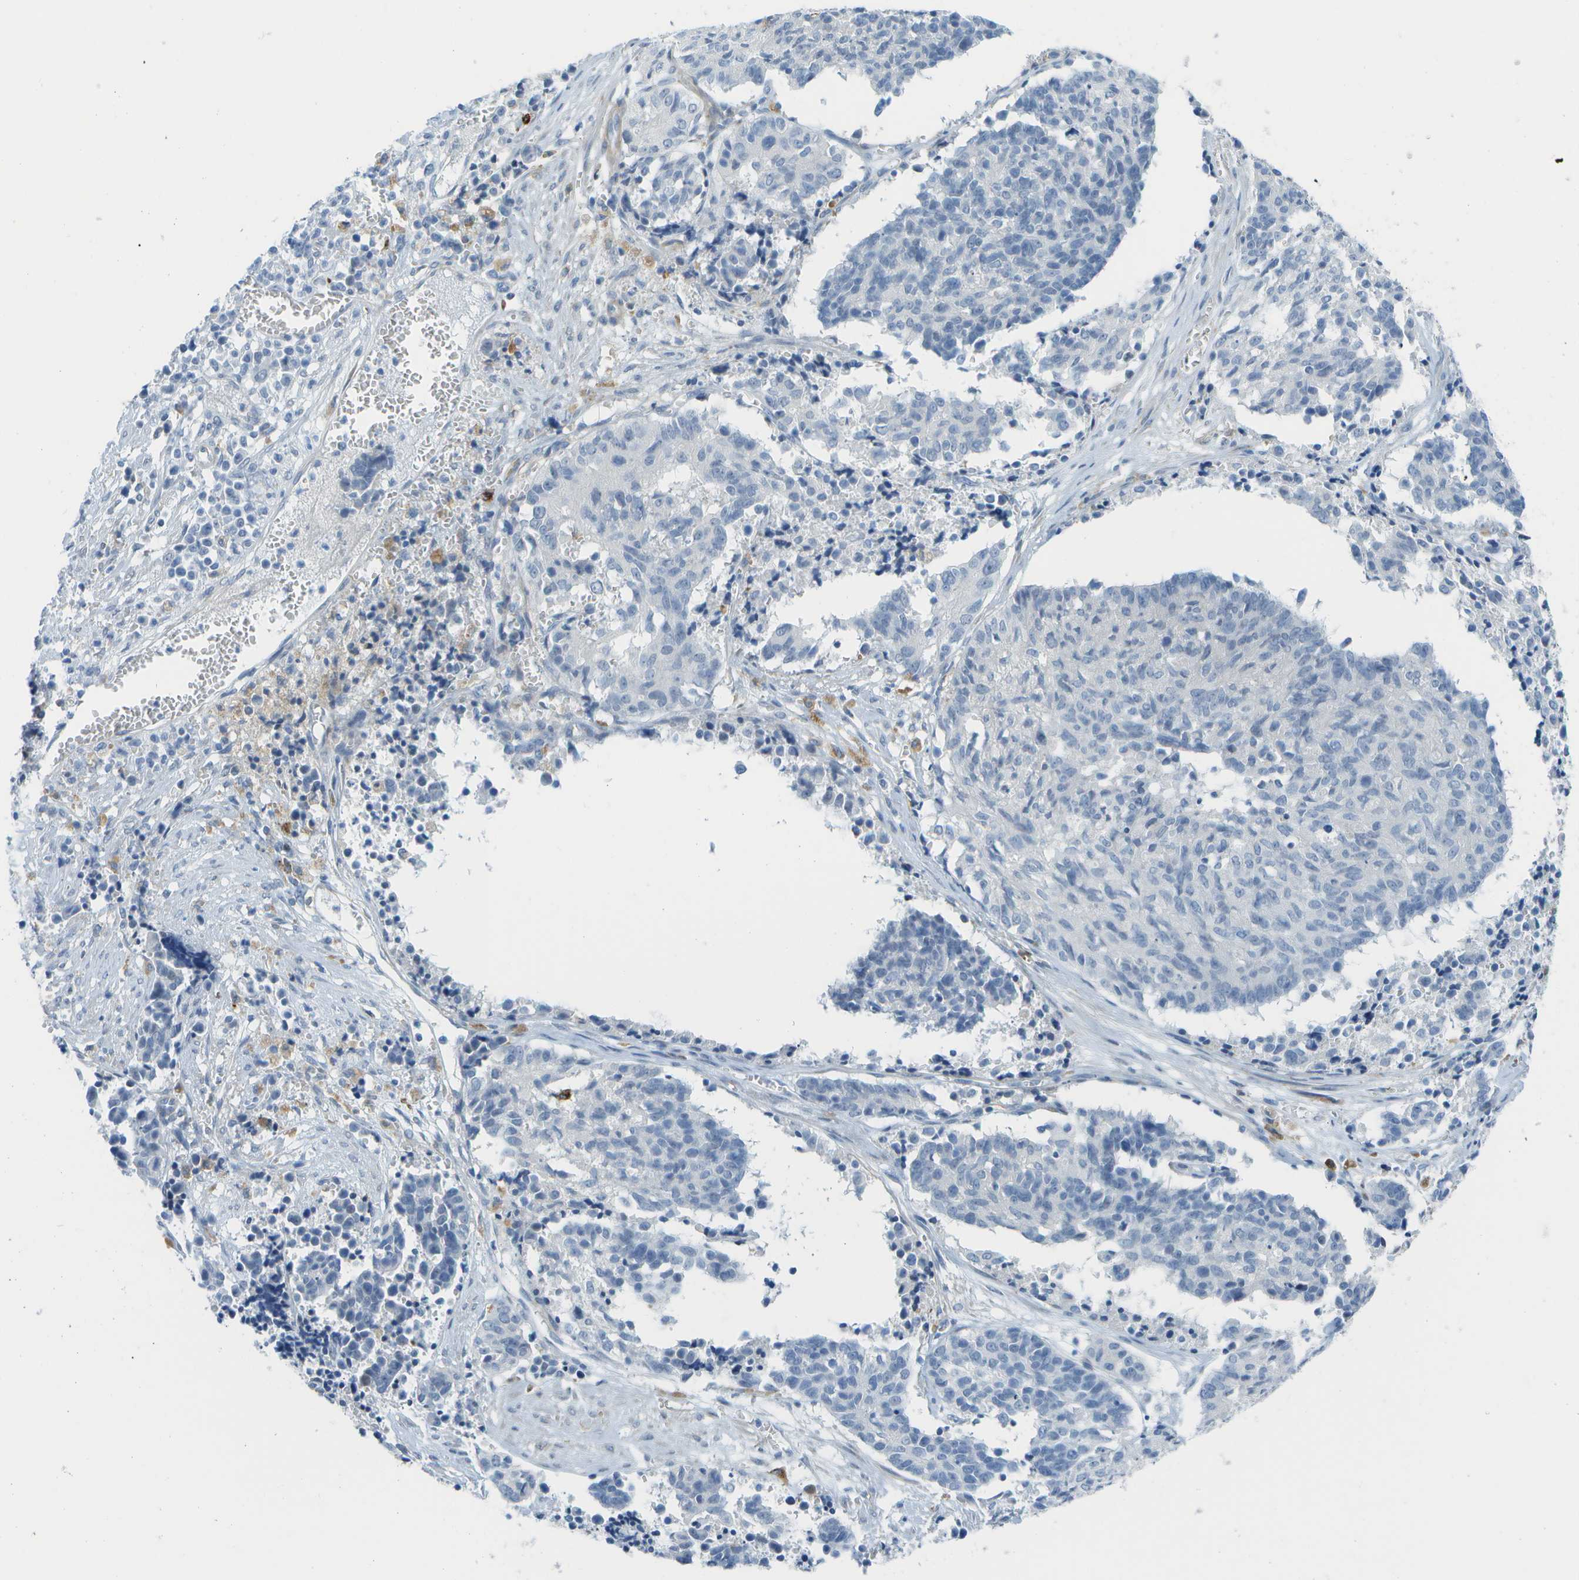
{"staining": {"intensity": "negative", "quantity": "none", "location": "none"}, "tissue": "cervical cancer", "cell_type": "Tumor cells", "image_type": "cancer", "snomed": [{"axis": "morphology", "description": "Squamous cell carcinoma, NOS"}, {"axis": "topography", "description": "Cervix"}], "caption": "An immunohistochemistry histopathology image of cervical cancer is shown. There is no staining in tumor cells of cervical cancer.", "gene": "ZBTB43", "patient": {"sex": "female", "age": 35}}